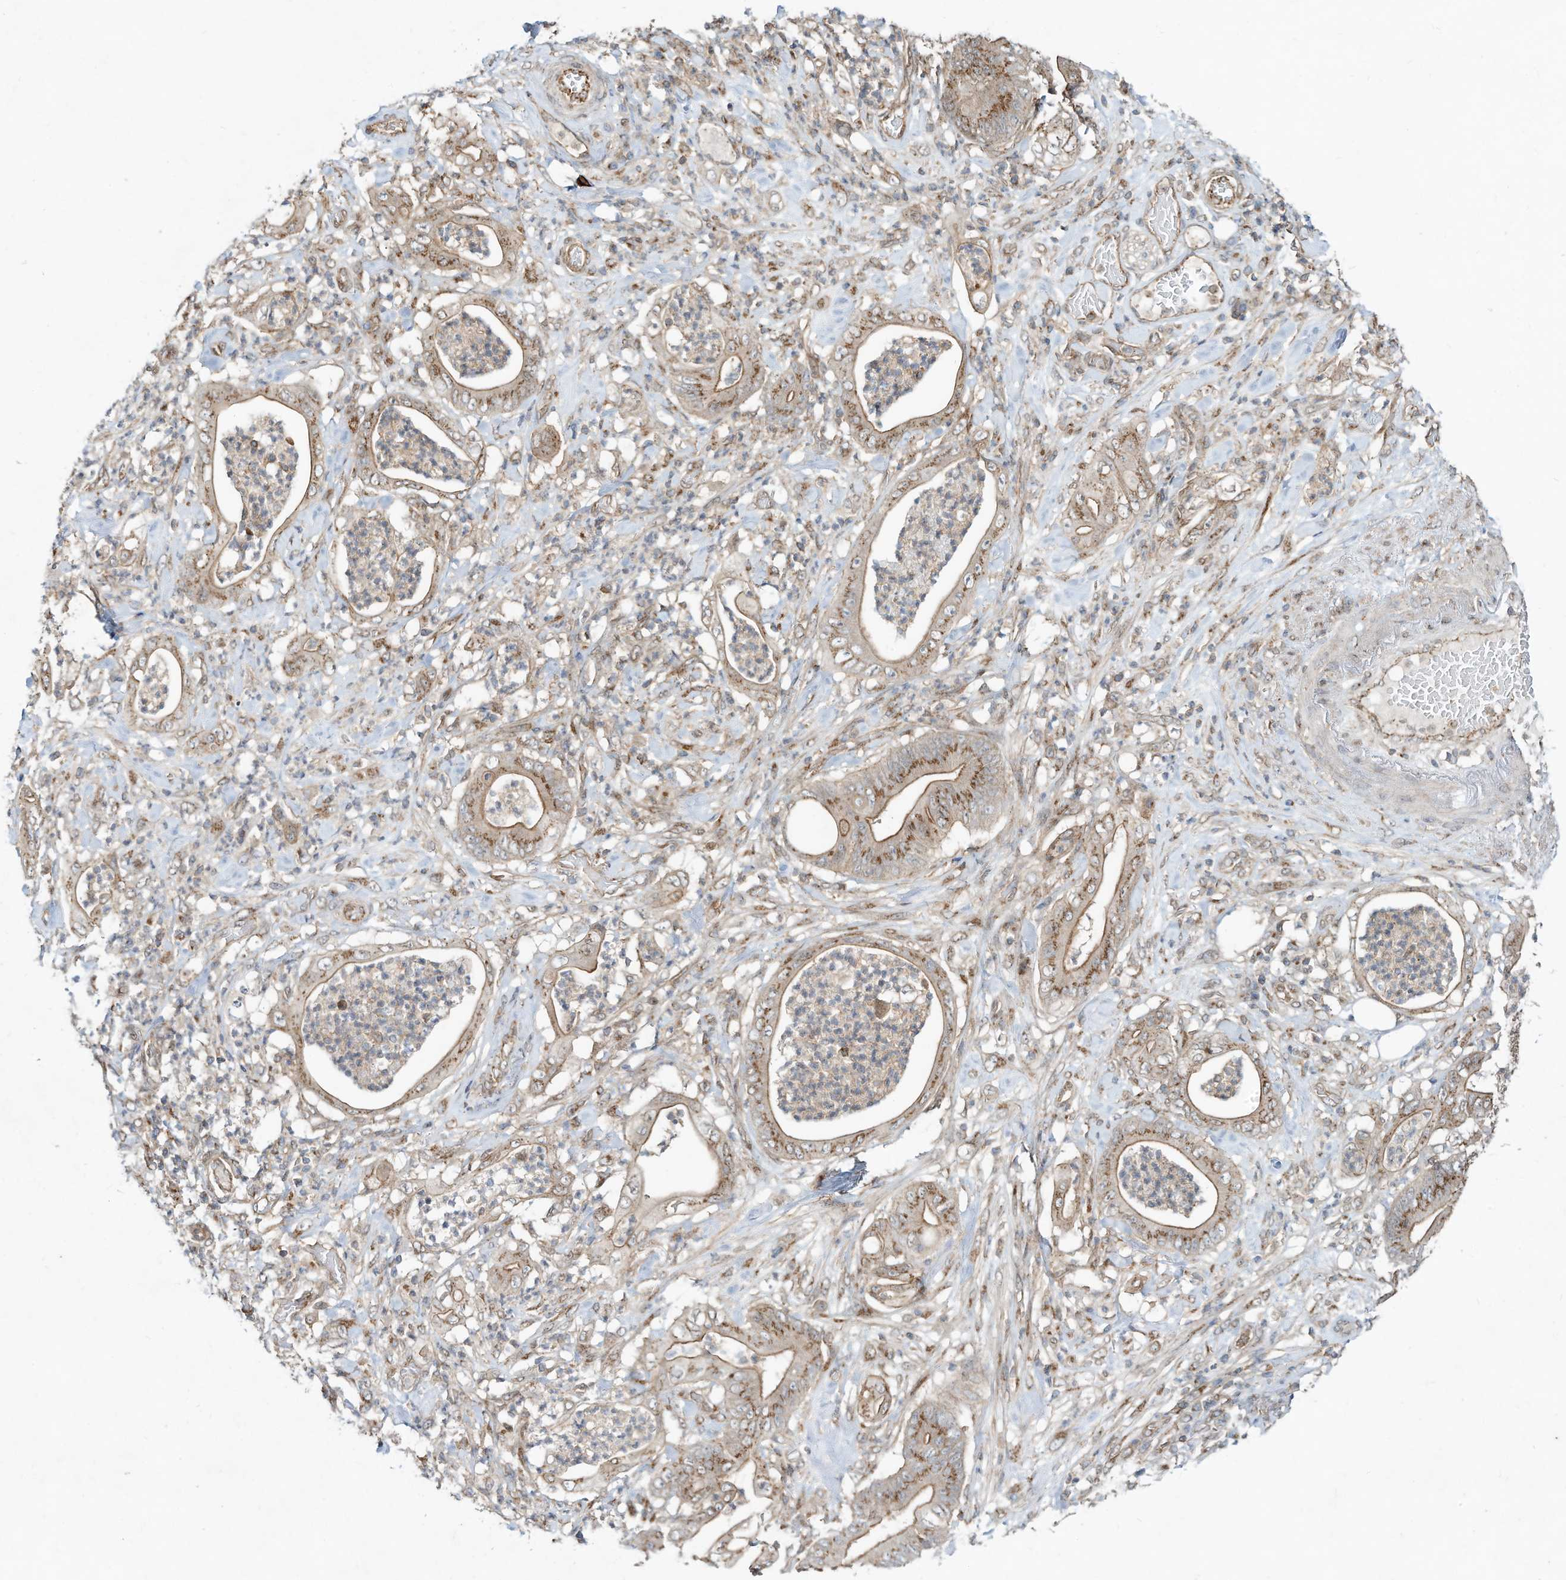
{"staining": {"intensity": "moderate", "quantity": ">75%", "location": "cytoplasmic/membranous"}, "tissue": "stomach cancer", "cell_type": "Tumor cells", "image_type": "cancer", "snomed": [{"axis": "morphology", "description": "Adenocarcinoma, NOS"}, {"axis": "topography", "description": "Stomach"}], "caption": "Immunohistochemical staining of human adenocarcinoma (stomach) reveals moderate cytoplasmic/membranous protein expression in approximately >75% of tumor cells.", "gene": "CUX1", "patient": {"sex": "female", "age": 73}}